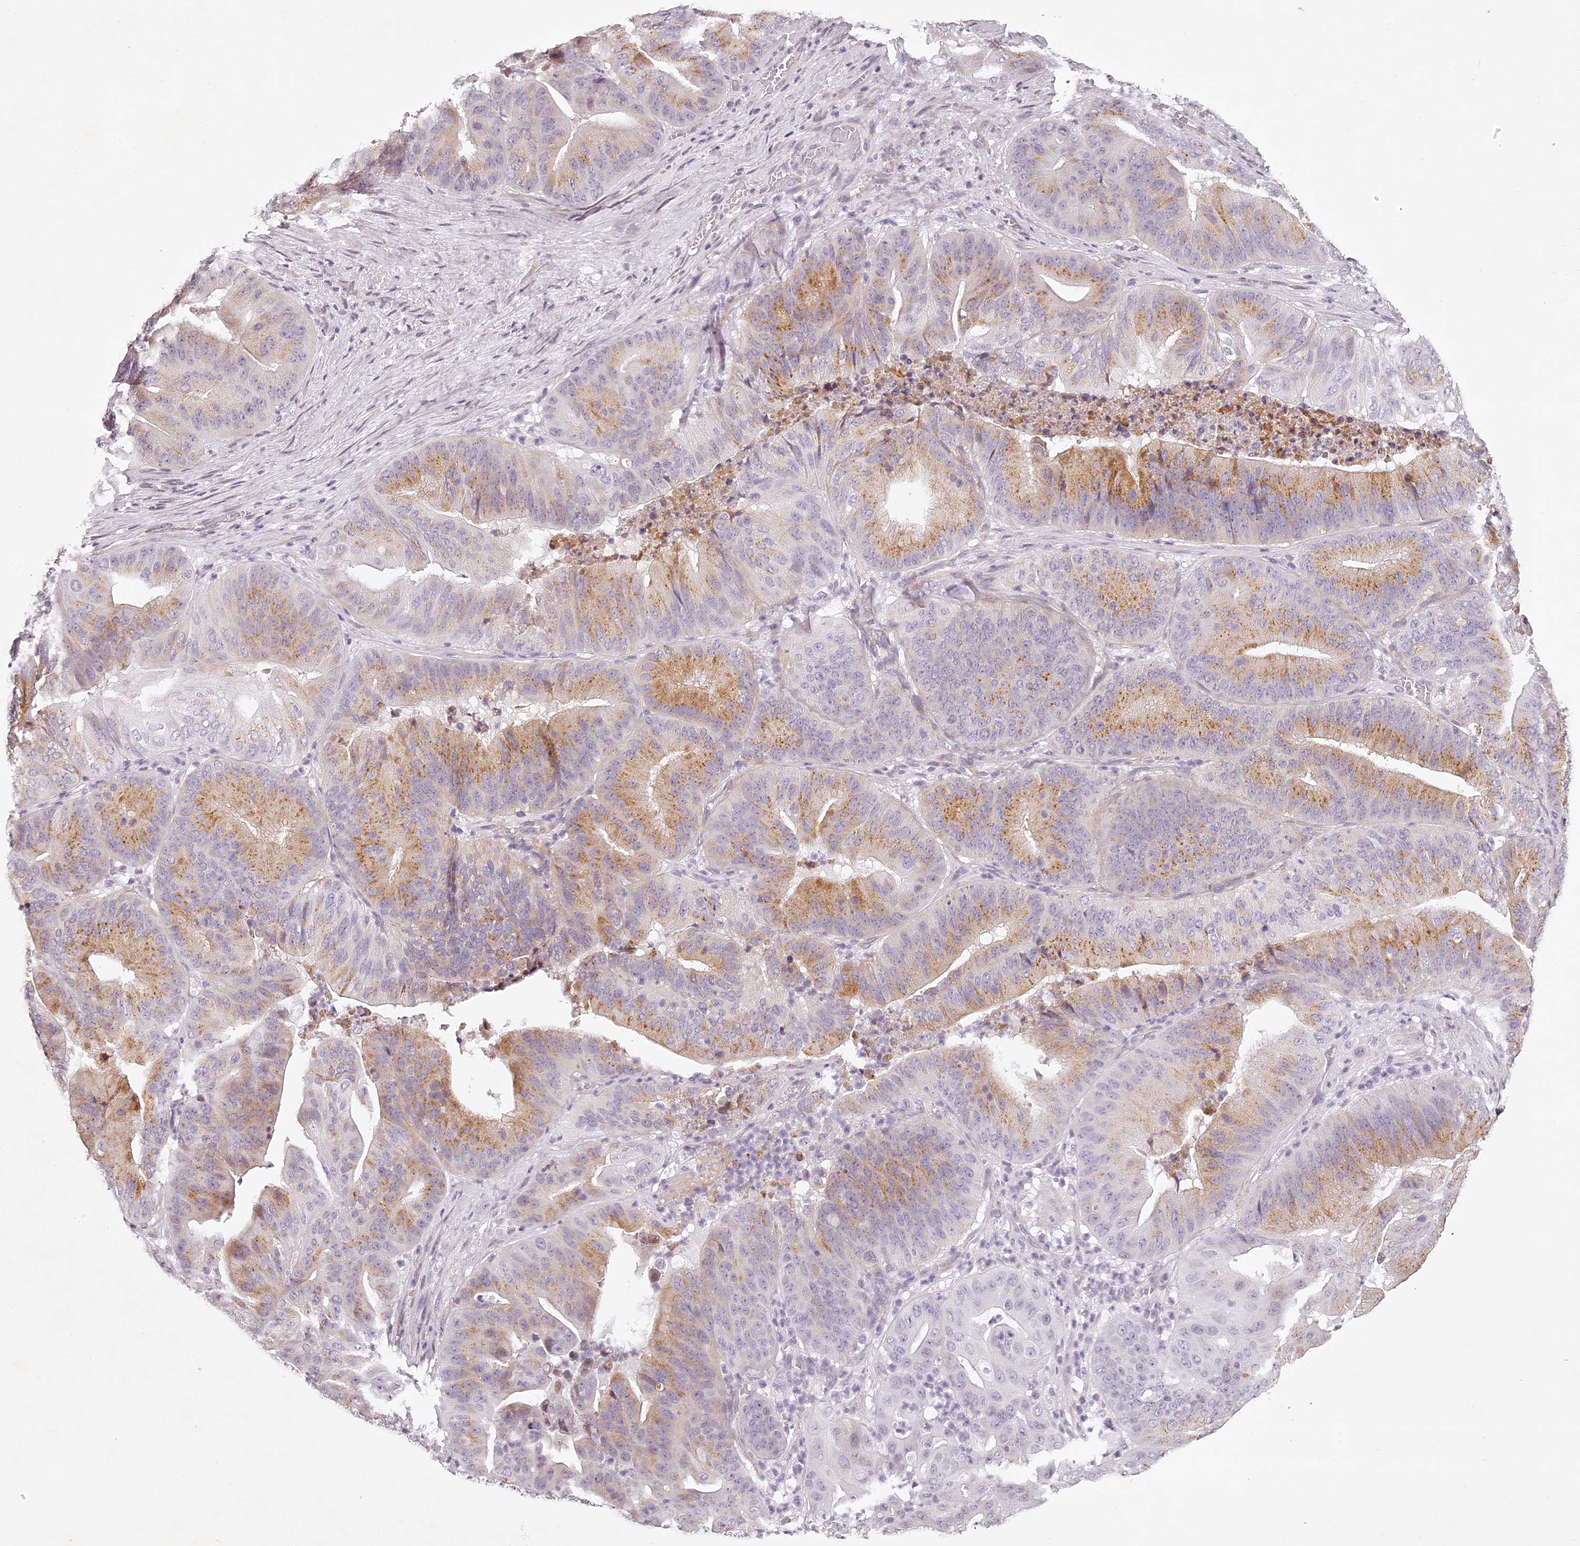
{"staining": {"intensity": "moderate", "quantity": ">75%", "location": "cytoplasmic/membranous"}, "tissue": "pancreatic cancer", "cell_type": "Tumor cells", "image_type": "cancer", "snomed": [{"axis": "morphology", "description": "Adenocarcinoma, NOS"}, {"axis": "topography", "description": "Pancreas"}], "caption": "A photomicrograph showing moderate cytoplasmic/membranous staining in approximately >75% of tumor cells in pancreatic cancer, as visualized by brown immunohistochemical staining.", "gene": "ELAPOR1", "patient": {"sex": "female", "age": 77}}